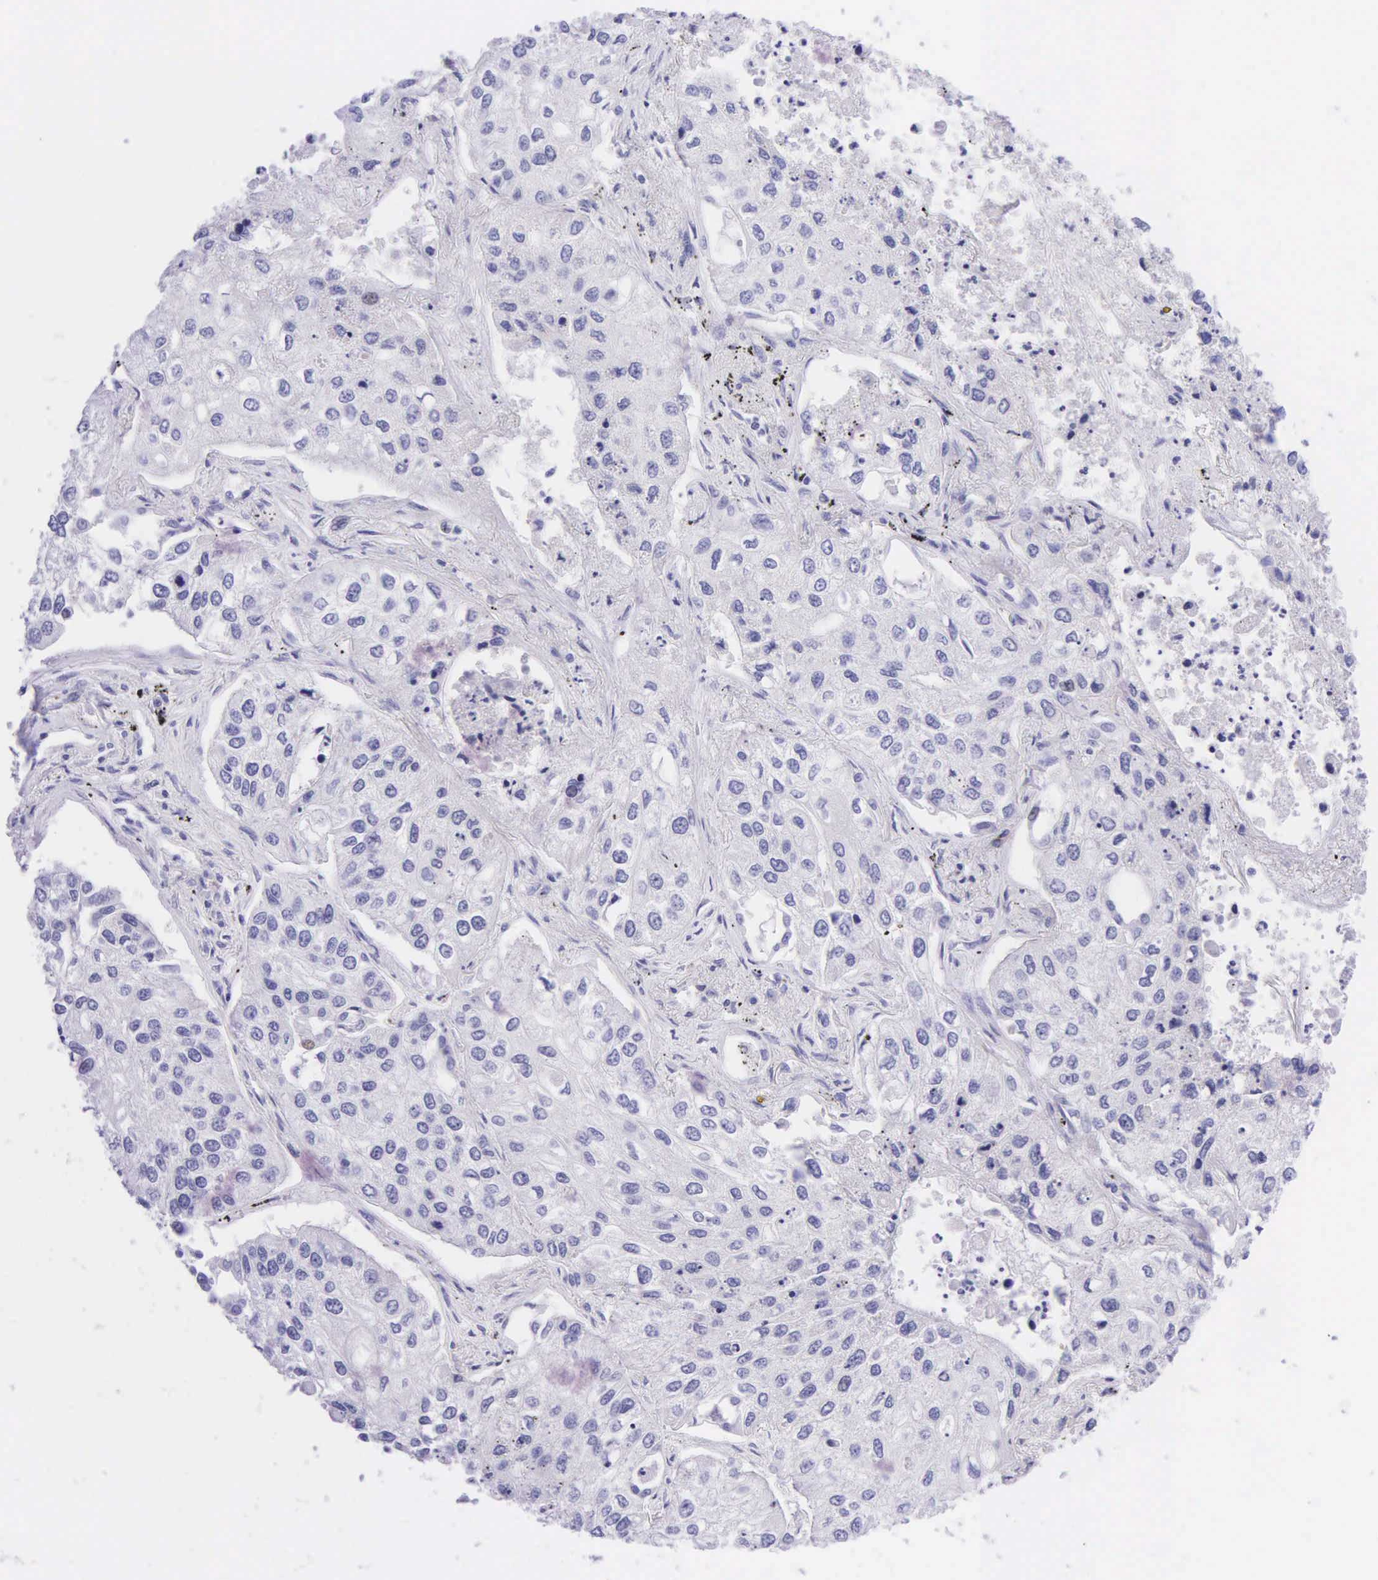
{"staining": {"intensity": "negative", "quantity": "none", "location": "none"}, "tissue": "lung cancer", "cell_type": "Tumor cells", "image_type": "cancer", "snomed": [{"axis": "morphology", "description": "Squamous cell carcinoma, NOS"}, {"axis": "topography", "description": "Lung"}], "caption": "There is no significant staining in tumor cells of lung squamous cell carcinoma.", "gene": "DES", "patient": {"sex": "male", "age": 75}}